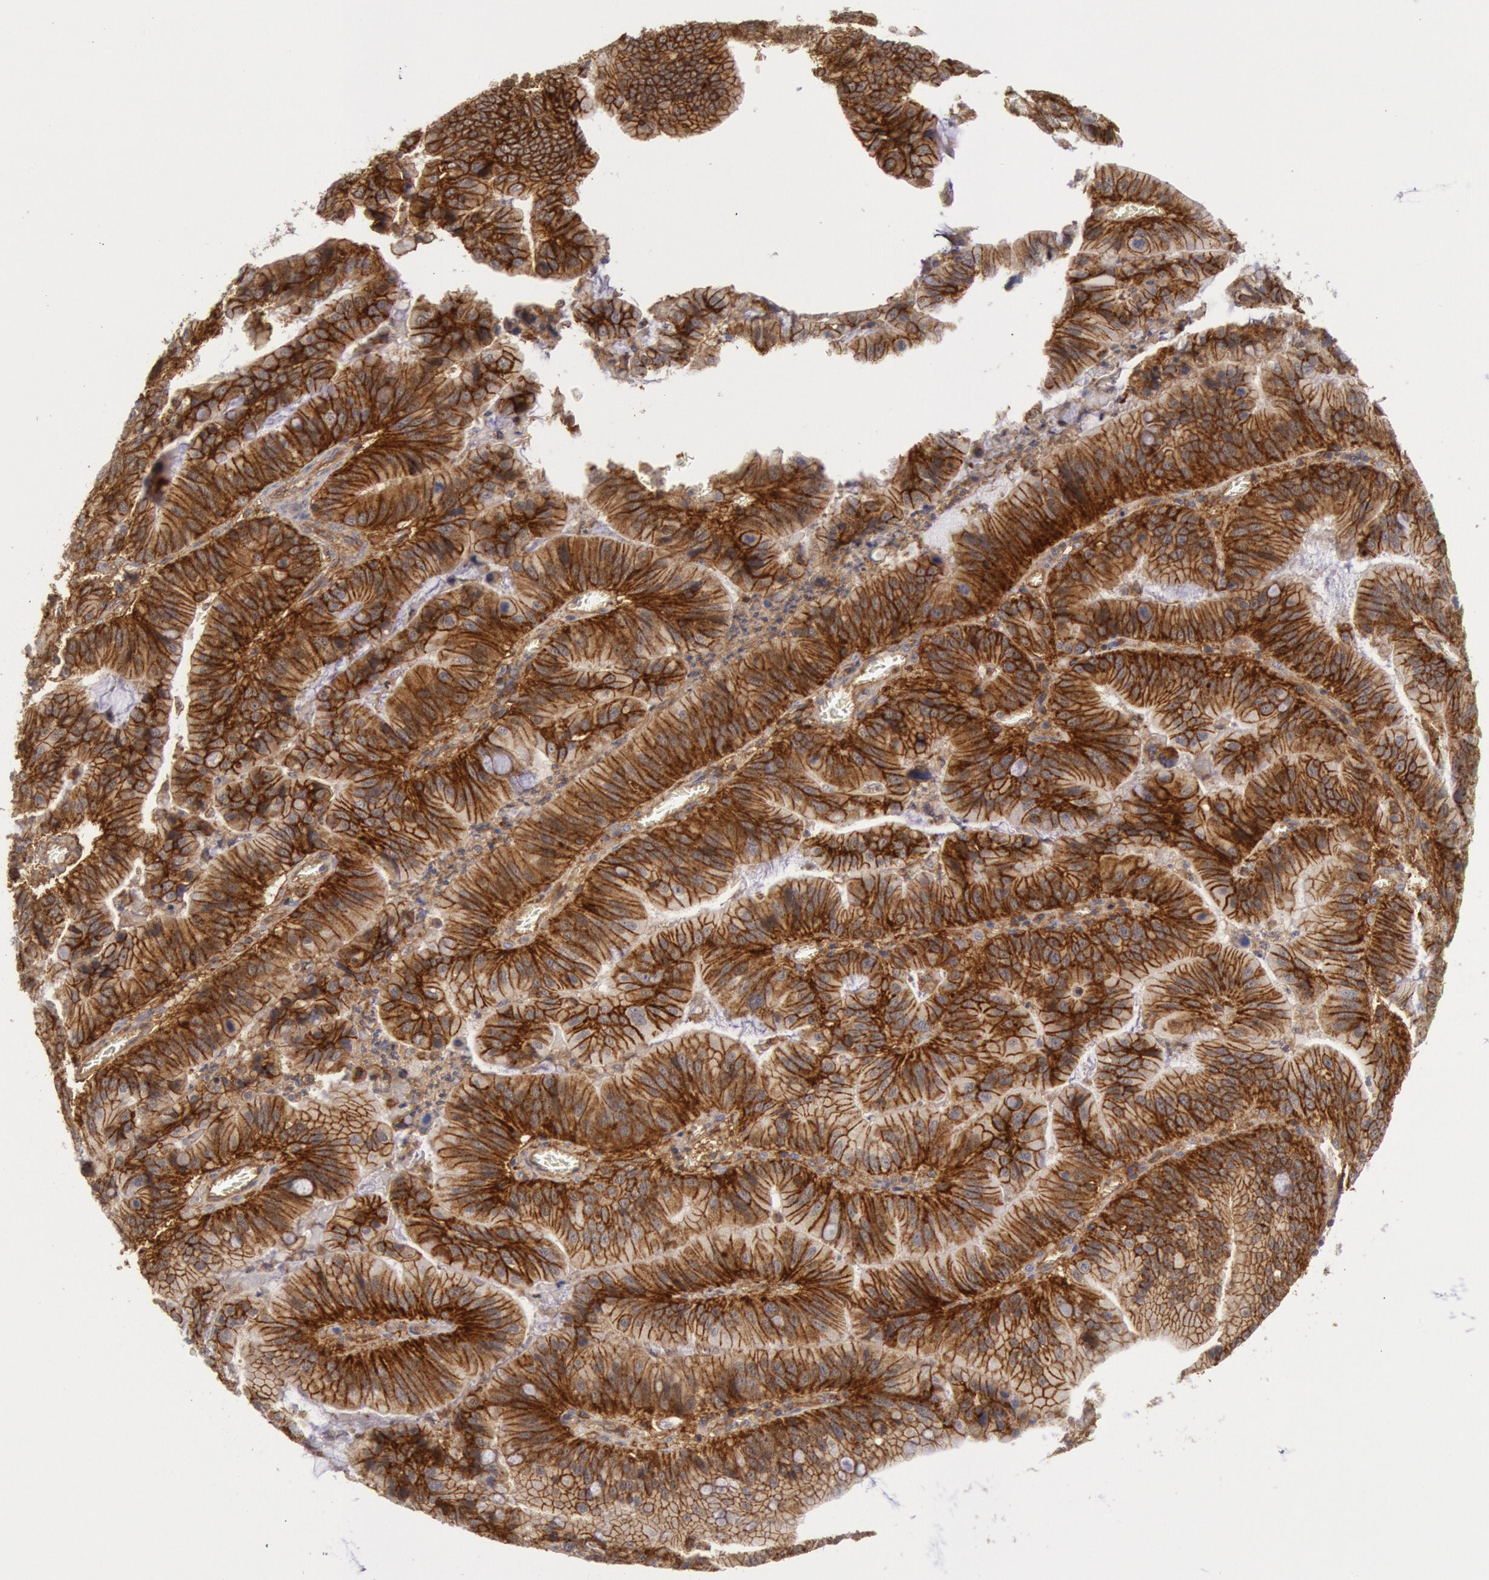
{"staining": {"intensity": "strong", "quantity": ">75%", "location": "cytoplasmic/membranous"}, "tissue": "stomach cancer", "cell_type": "Tumor cells", "image_type": "cancer", "snomed": [{"axis": "morphology", "description": "Adenocarcinoma, NOS"}, {"axis": "topography", "description": "Stomach, upper"}], "caption": "This image exhibits IHC staining of stomach cancer (adenocarcinoma), with high strong cytoplasmic/membranous staining in about >75% of tumor cells.", "gene": "STX4", "patient": {"sex": "male", "age": 63}}